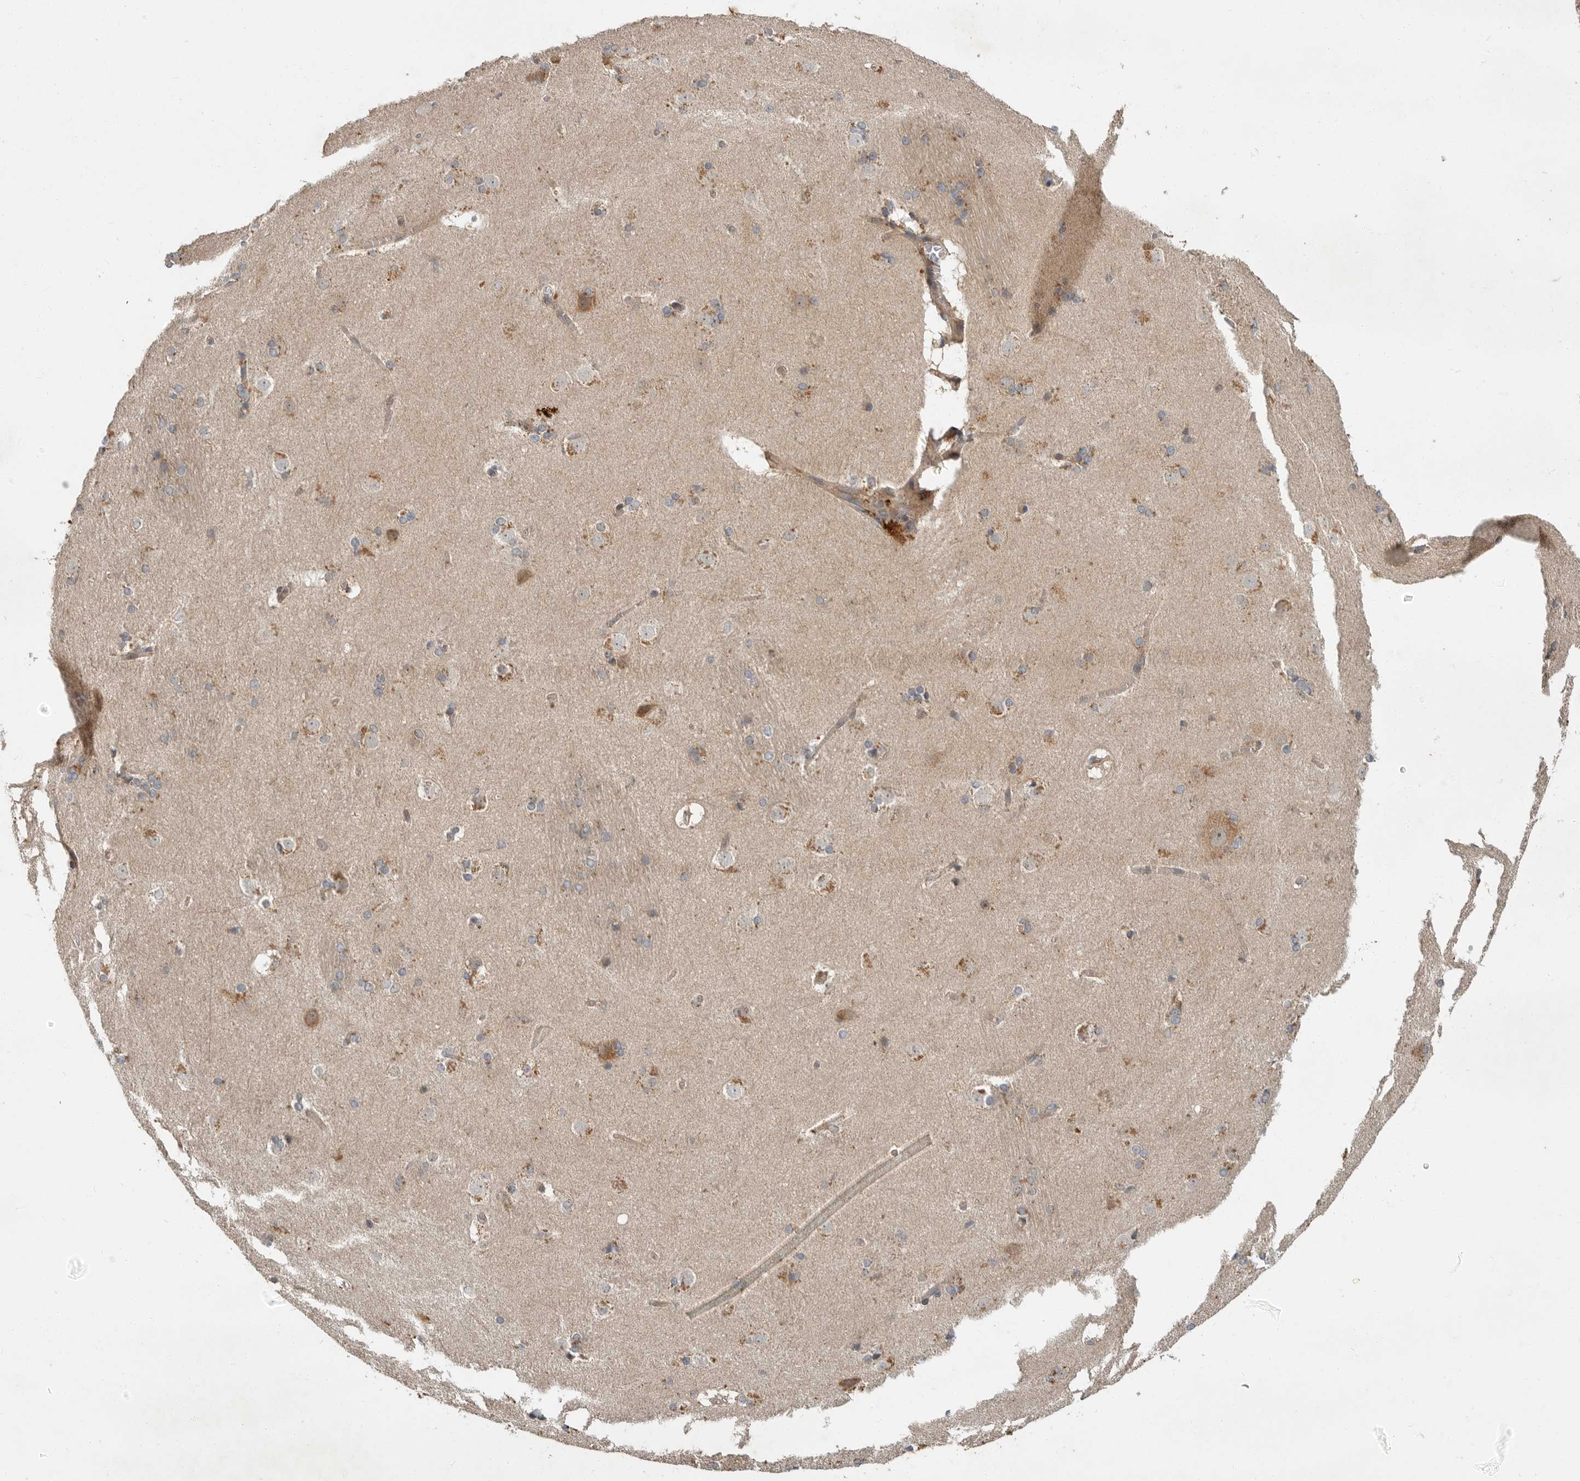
{"staining": {"intensity": "moderate", "quantity": "25%-75%", "location": "cytoplasmic/membranous"}, "tissue": "caudate", "cell_type": "Glial cells", "image_type": "normal", "snomed": [{"axis": "morphology", "description": "Normal tissue, NOS"}, {"axis": "topography", "description": "Lateral ventricle wall"}], "caption": "Caudate stained with immunohistochemistry reveals moderate cytoplasmic/membranous expression in approximately 25%-75% of glial cells. (brown staining indicates protein expression, while blue staining denotes nuclei).", "gene": "OSBPL9", "patient": {"sex": "female", "age": 19}}